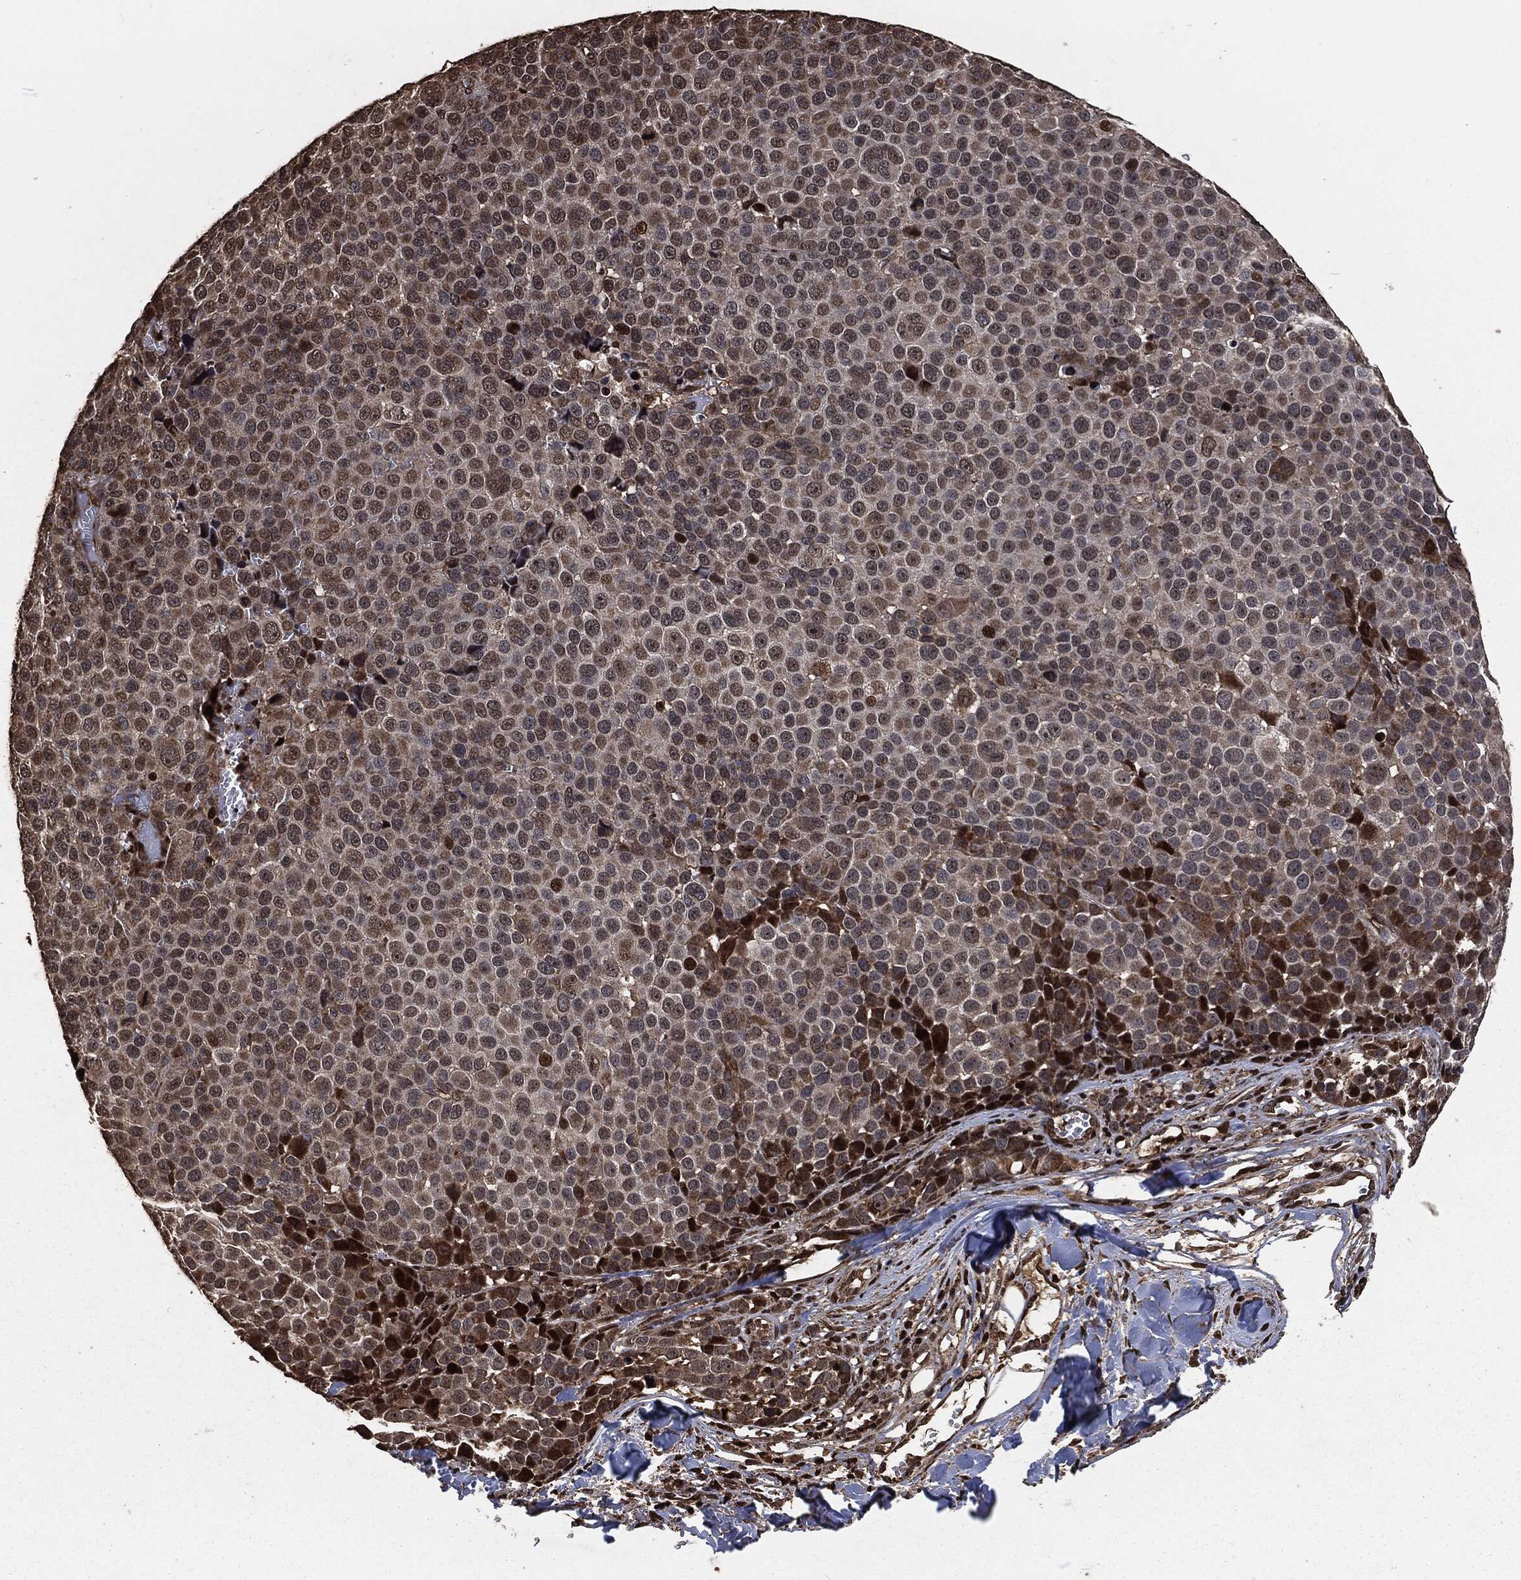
{"staining": {"intensity": "strong", "quantity": "<25%", "location": "nuclear"}, "tissue": "melanoma", "cell_type": "Tumor cells", "image_type": "cancer", "snomed": [{"axis": "morphology", "description": "Malignant melanoma, NOS"}, {"axis": "topography", "description": "Skin"}], "caption": "Protein staining of malignant melanoma tissue exhibits strong nuclear positivity in about <25% of tumor cells.", "gene": "SNAI1", "patient": {"sex": "female", "age": 86}}